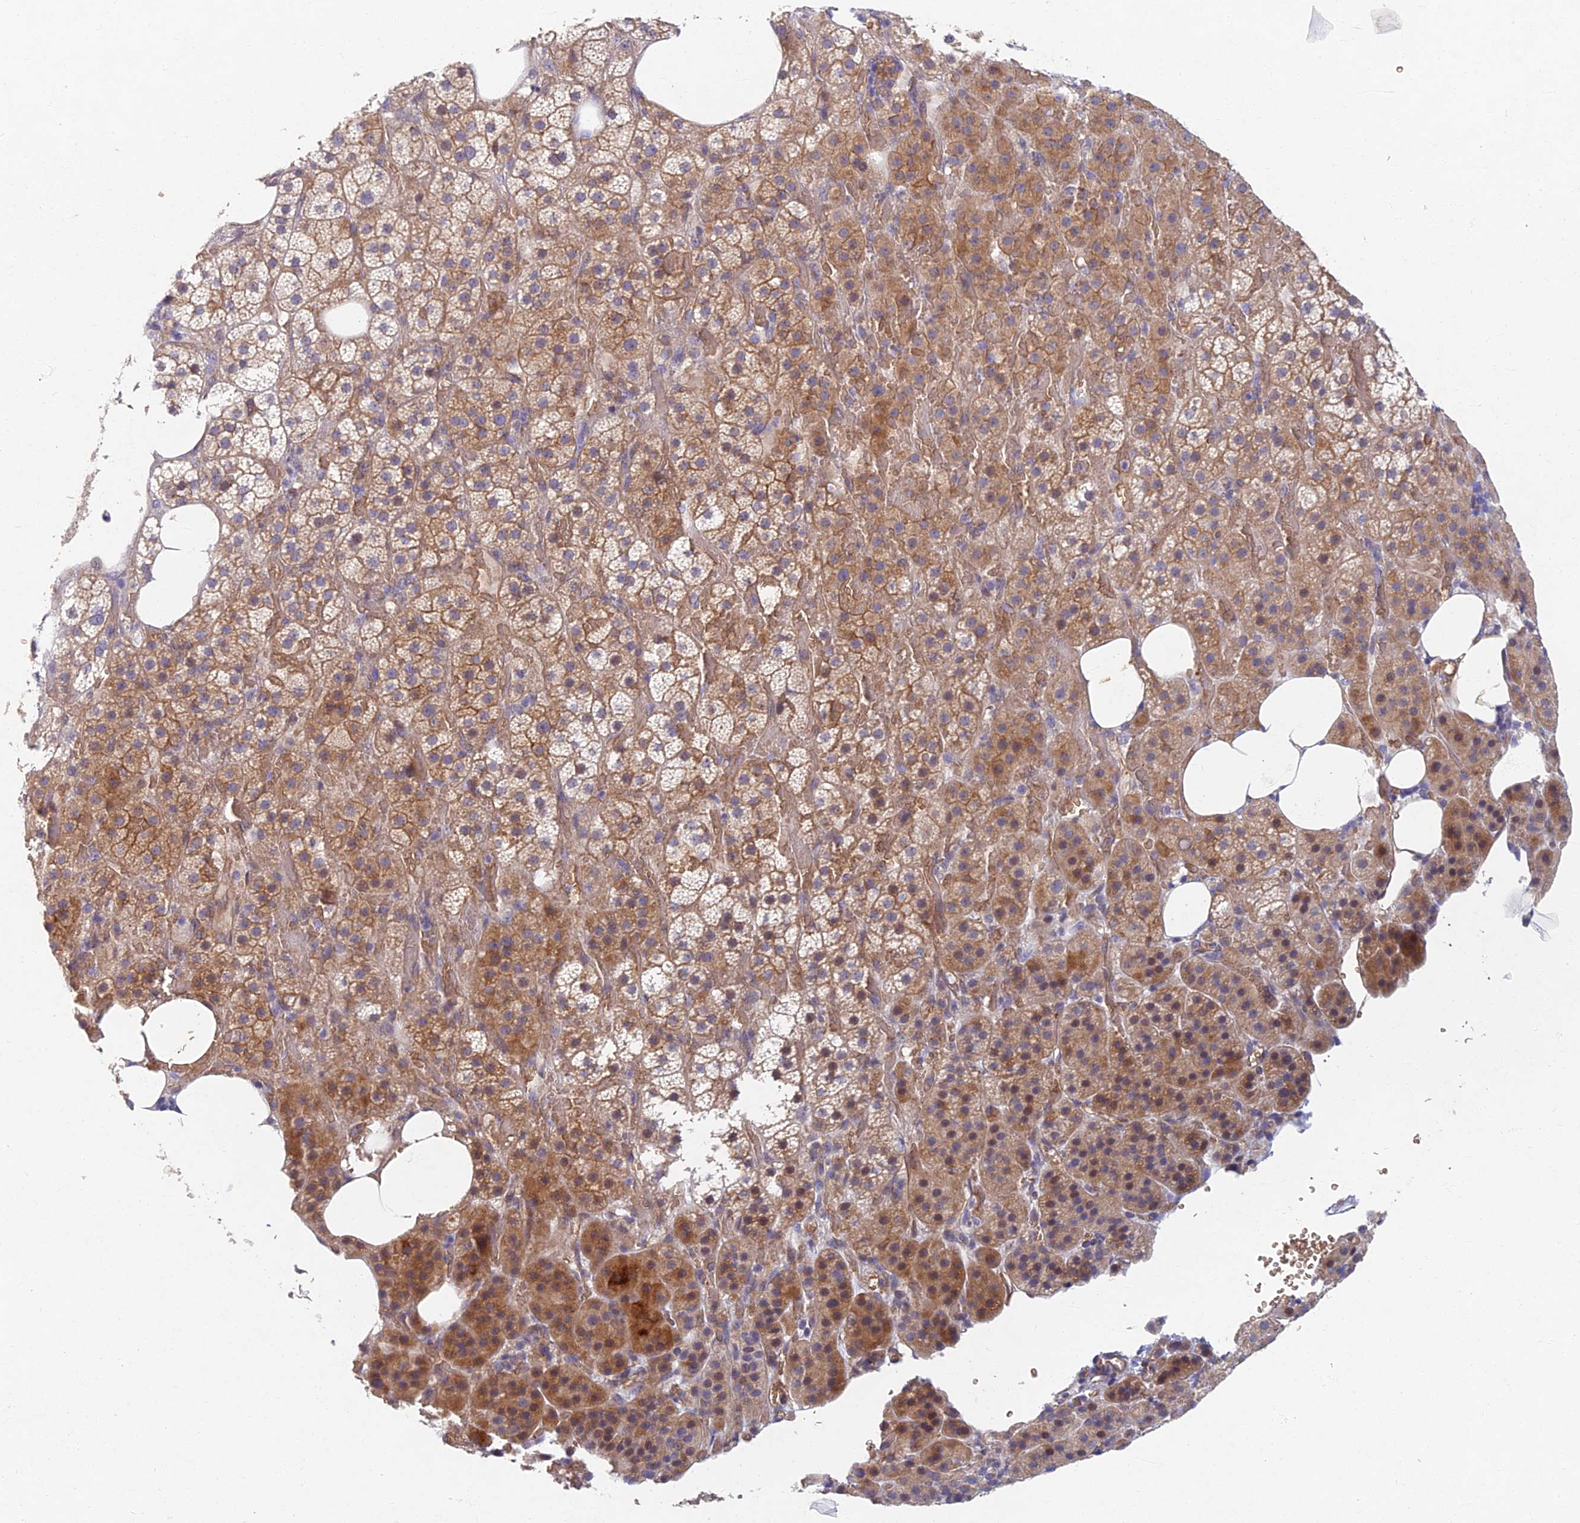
{"staining": {"intensity": "moderate", "quantity": "25%-75%", "location": "cytoplasmic/membranous"}, "tissue": "adrenal gland", "cell_type": "Glandular cells", "image_type": "normal", "snomed": [{"axis": "morphology", "description": "Normal tissue, NOS"}, {"axis": "topography", "description": "Adrenal gland"}], "caption": "A medium amount of moderate cytoplasmic/membranous positivity is identified in about 25%-75% of glandular cells in unremarkable adrenal gland. The staining was performed using DAB, with brown indicating positive protein expression. Nuclei are stained blue with hematoxylin.", "gene": "RHBDL2", "patient": {"sex": "female", "age": 59}}